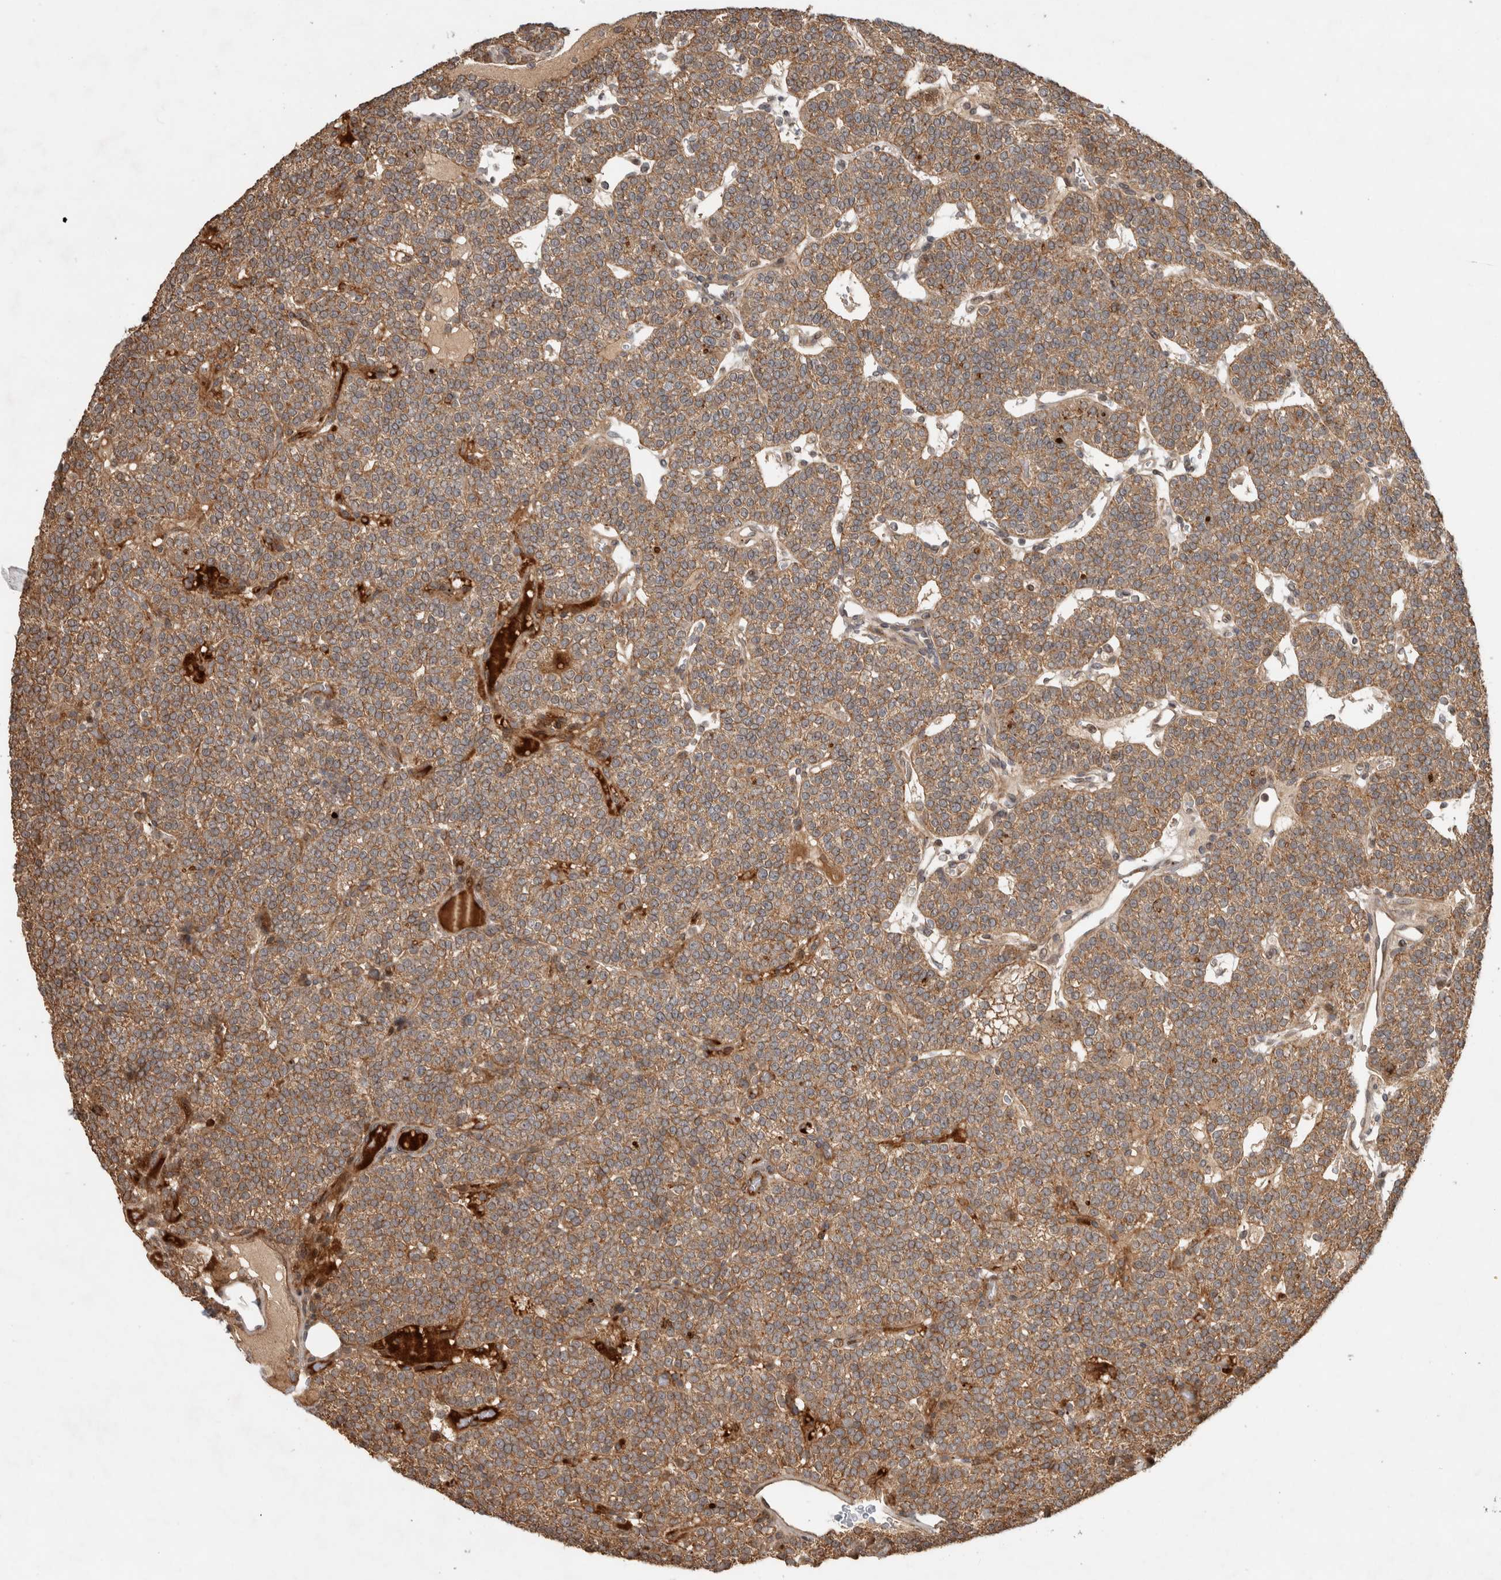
{"staining": {"intensity": "moderate", "quantity": "25%-75%", "location": "cytoplasmic/membranous"}, "tissue": "parathyroid gland", "cell_type": "Glandular cells", "image_type": "normal", "snomed": [{"axis": "morphology", "description": "Normal tissue, NOS"}, {"axis": "topography", "description": "Parathyroid gland"}], "caption": "Immunohistochemical staining of benign human parathyroid gland displays medium levels of moderate cytoplasmic/membranous expression in about 25%-75% of glandular cells.", "gene": "PITPNC1", "patient": {"sex": "male", "age": 83}}